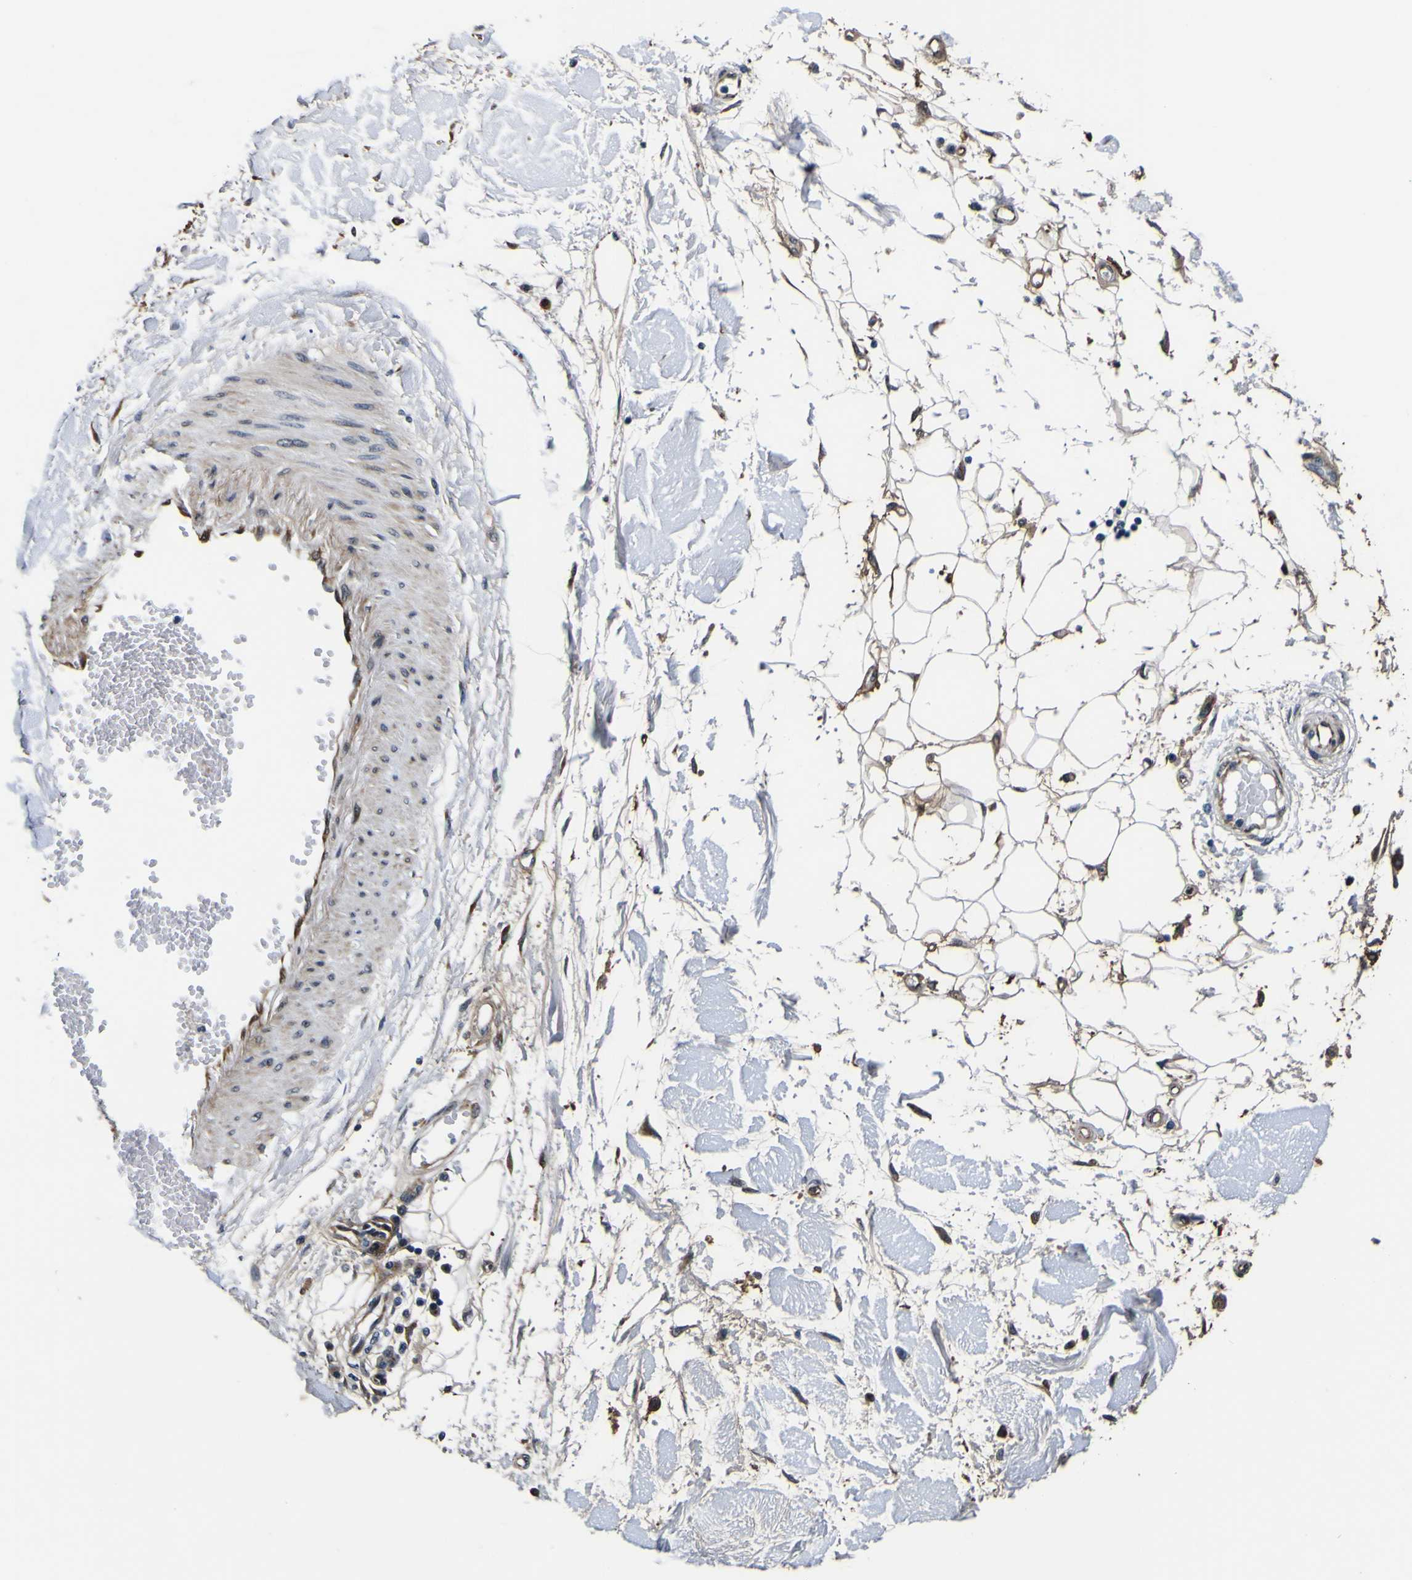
{"staining": {"intensity": "moderate", "quantity": "25%-75%", "location": "cytoplasmic/membranous"}, "tissue": "adipose tissue", "cell_type": "Adipocytes", "image_type": "normal", "snomed": [{"axis": "morphology", "description": "Squamous cell carcinoma, NOS"}, {"axis": "topography", "description": "Skin"}], "caption": "A brown stain highlights moderate cytoplasmic/membranous expression of a protein in adipocytes of unremarkable human adipose tissue.", "gene": "POSTN", "patient": {"sex": "male", "age": 83}}